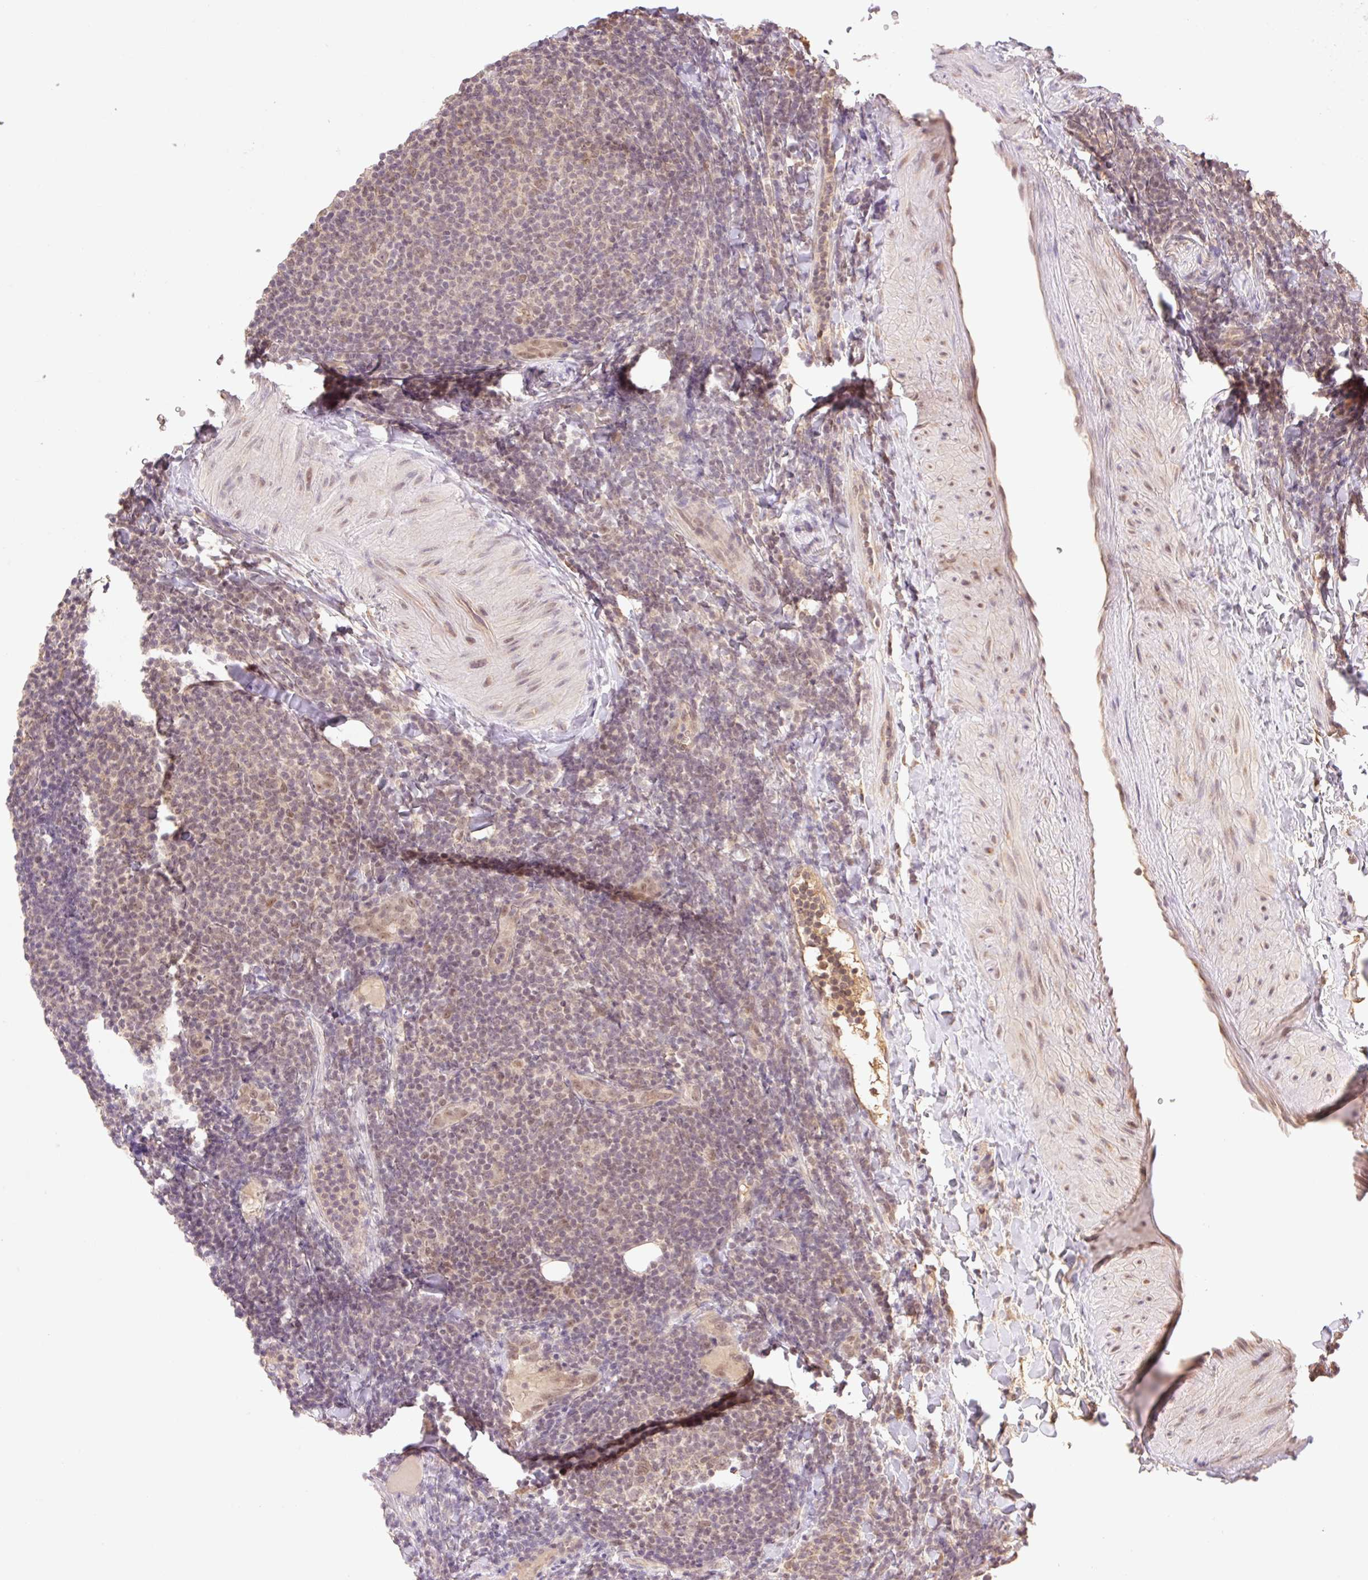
{"staining": {"intensity": "weak", "quantity": "25%-75%", "location": "nuclear"}, "tissue": "lymphoma", "cell_type": "Tumor cells", "image_type": "cancer", "snomed": [{"axis": "morphology", "description": "Malignant lymphoma, non-Hodgkin's type, Low grade"}, {"axis": "topography", "description": "Lymph node"}], "caption": "A high-resolution photomicrograph shows IHC staining of lymphoma, which shows weak nuclear positivity in about 25%-75% of tumor cells.", "gene": "YJU2B", "patient": {"sex": "male", "age": 66}}